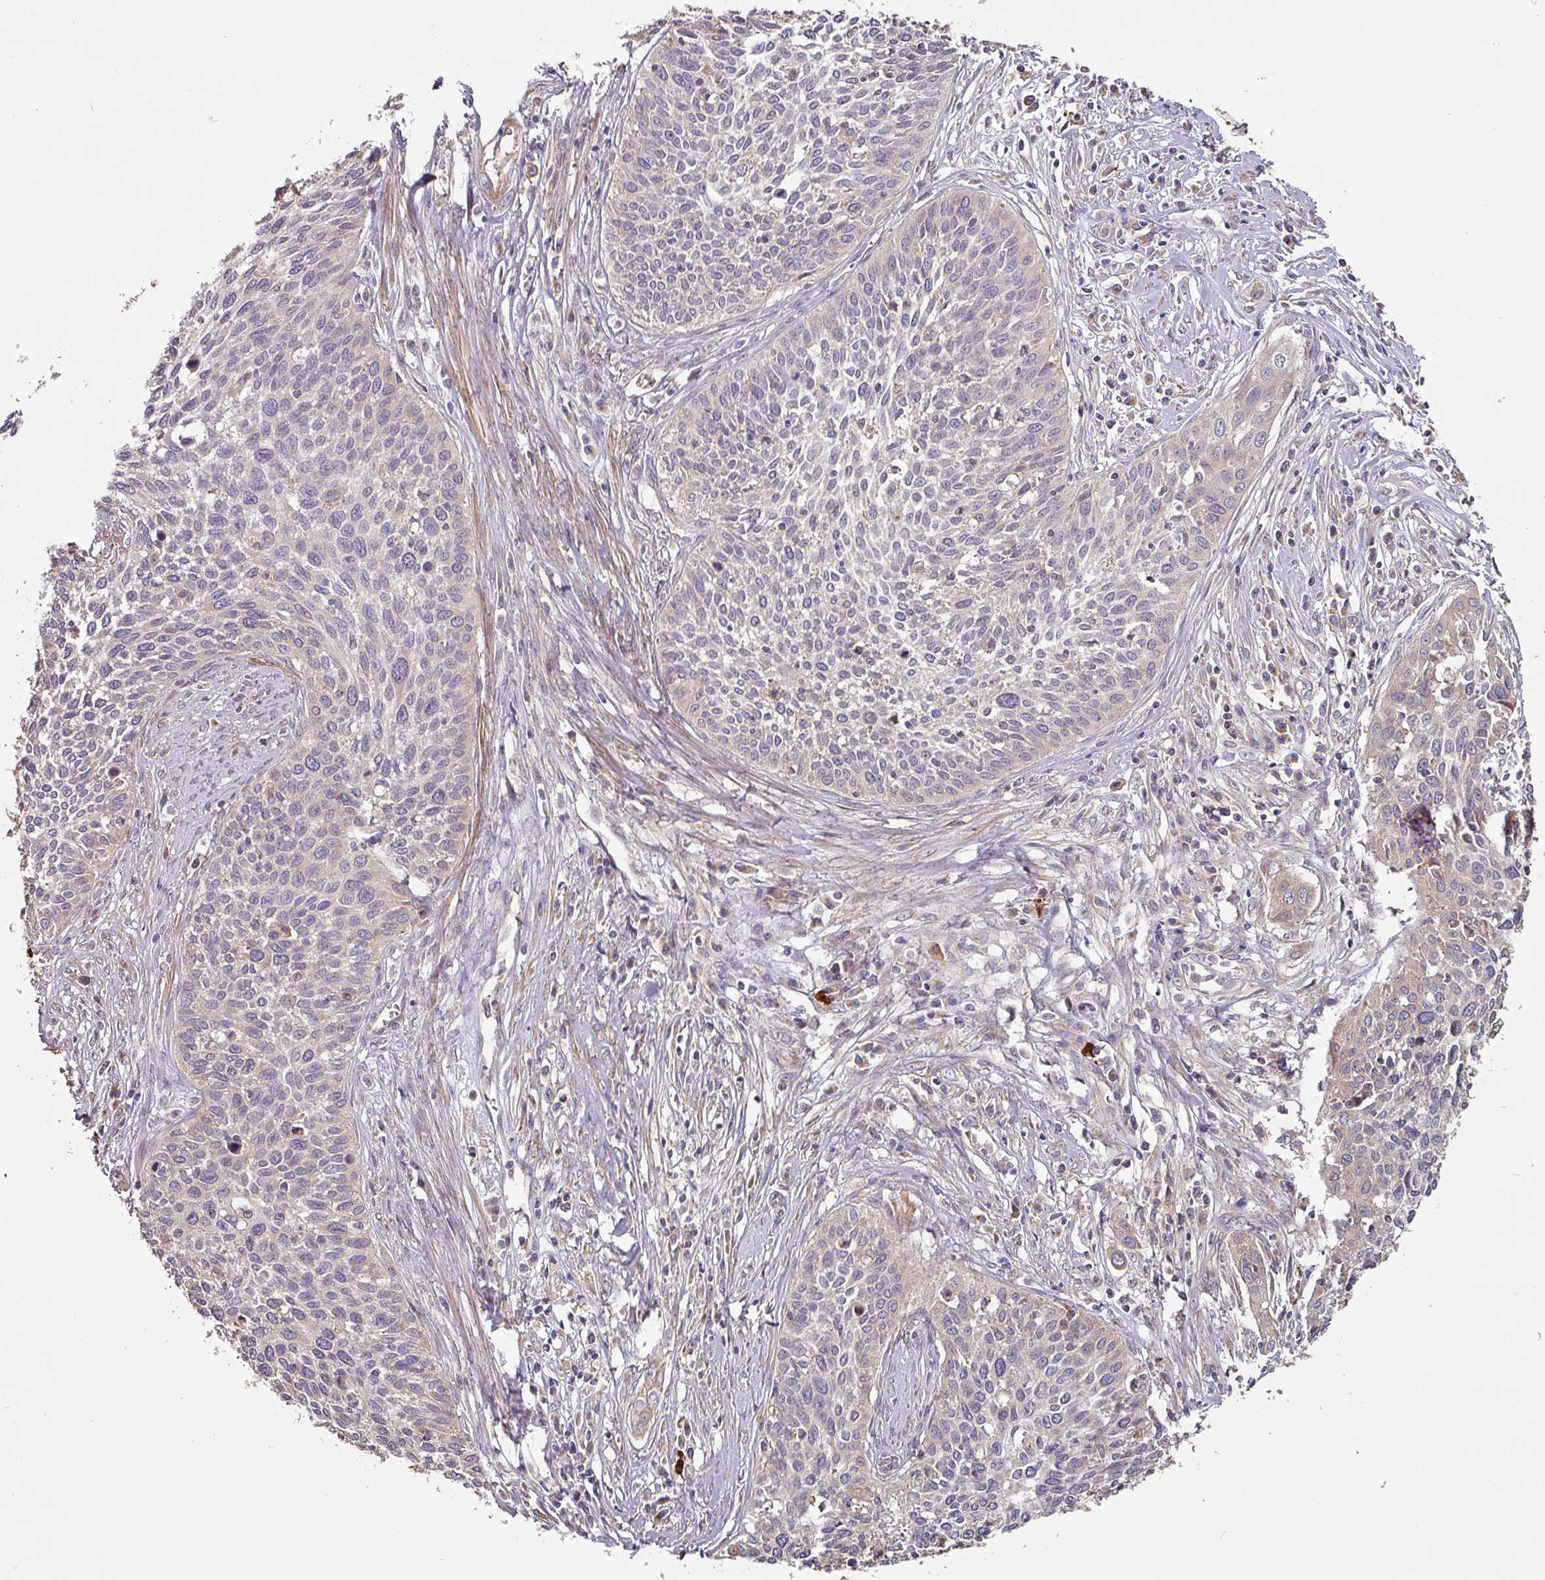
{"staining": {"intensity": "negative", "quantity": "none", "location": "none"}, "tissue": "cervical cancer", "cell_type": "Tumor cells", "image_type": "cancer", "snomed": [{"axis": "morphology", "description": "Squamous cell carcinoma, NOS"}, {"axis": "topography", "description": "Cervix"}], "caption": "A micrograph of human cervical cancer (squamous cell carcinoma) is negative for staining in tumor cells. The staining was performed using DAB to visualize the protein expression in brown, while the nuclei were stained in blue with hematoxylin (Magnification: 20x).", "gene": "SIK1", "patient": {"sex": "female", "age": 34}}